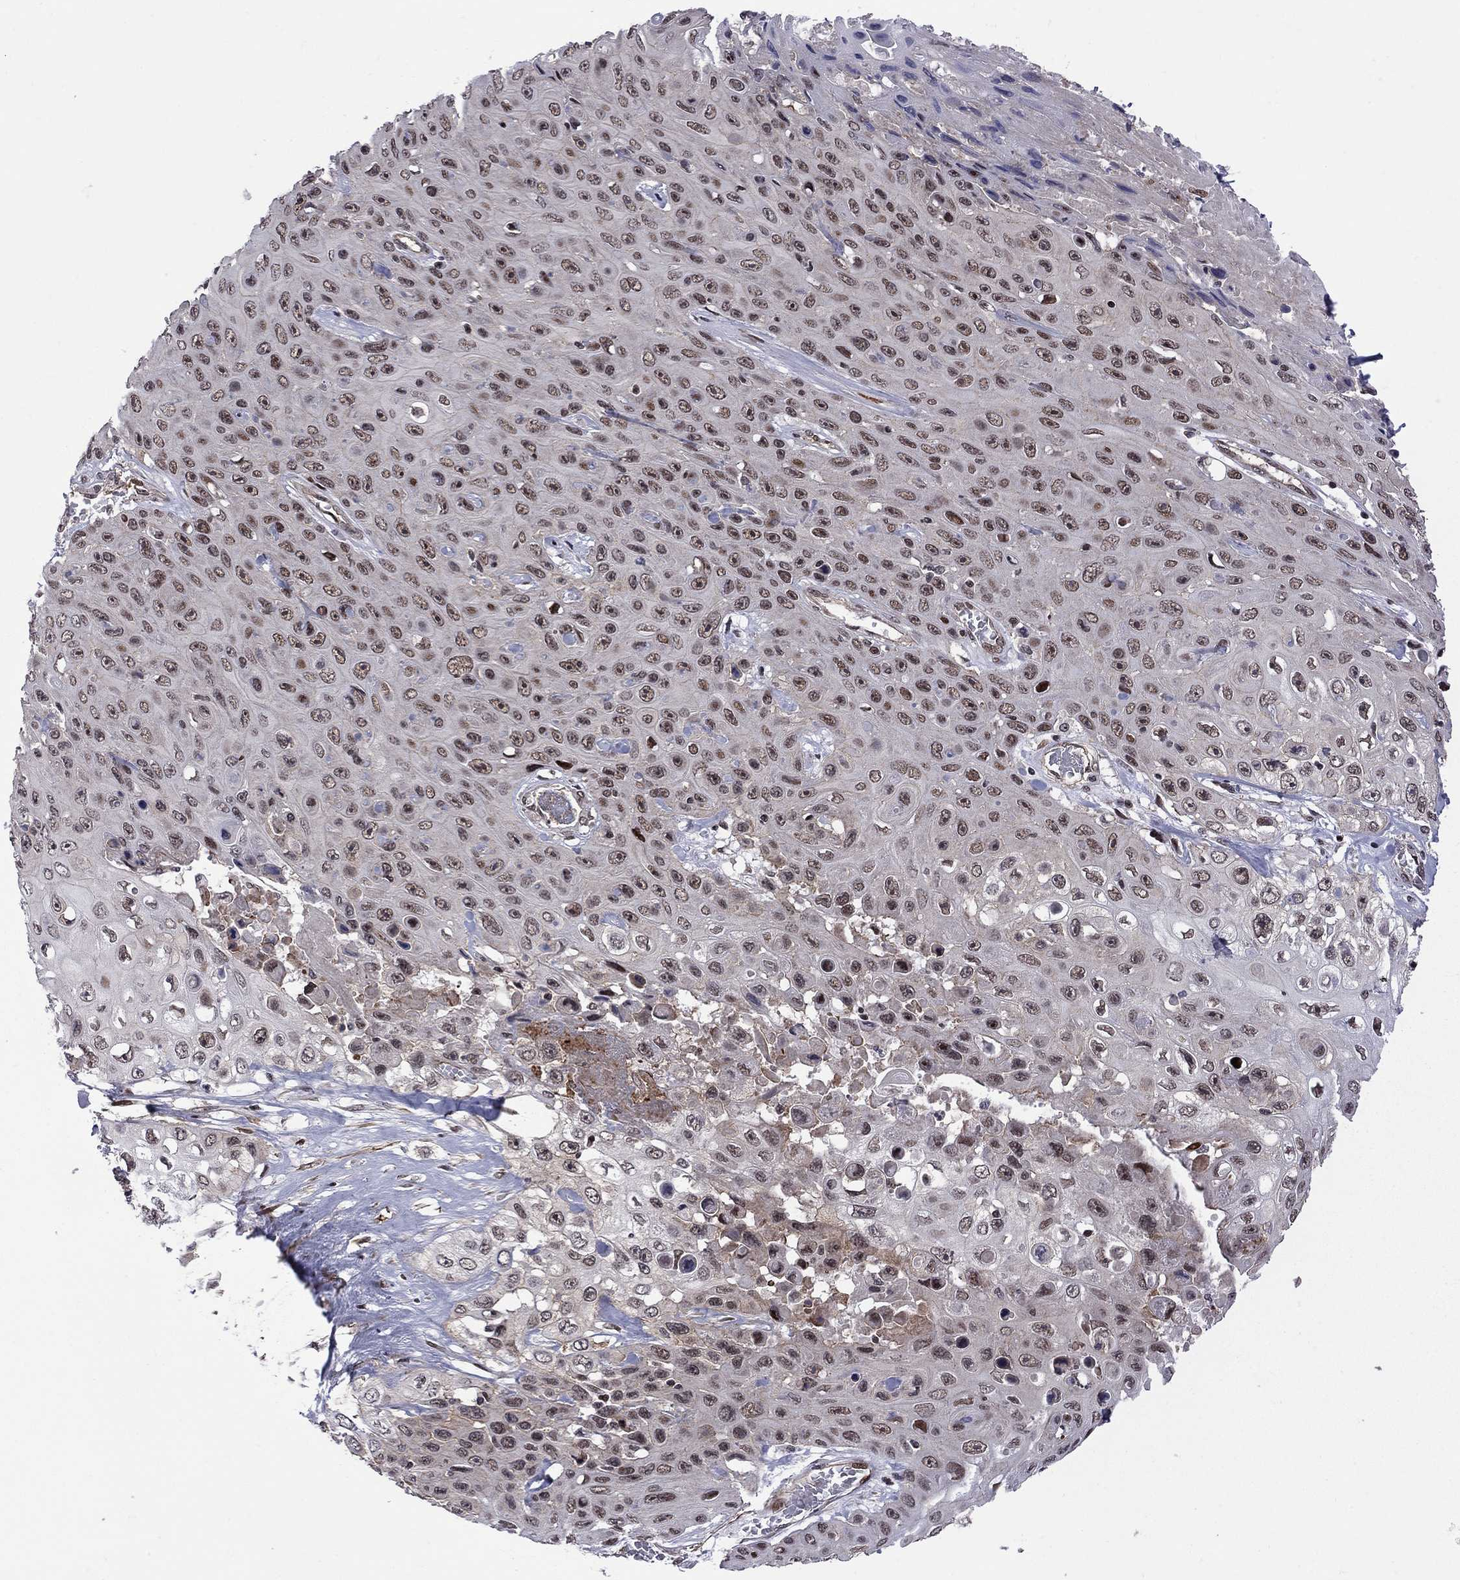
{"staining": {"intensity": "moderate", "quantity": "25%-75%", "location": "nuclear"}, "tissue": "skin cancer", "cell_type": "Tumor cells", "image_type": "cancer", "snomed": [{"axis": "morphology", "description": "Squamous cell carcinoma, NOS"}, {"axis": "topography", "description": "Skin"}], "caption": "Moderate nuclear protein staining is identified in approximately 25%-75% of tumor cells in squamous cell carcinoma (skin).", "gene": "BRF1", "patient": {"sex": "male", "age": 82}}